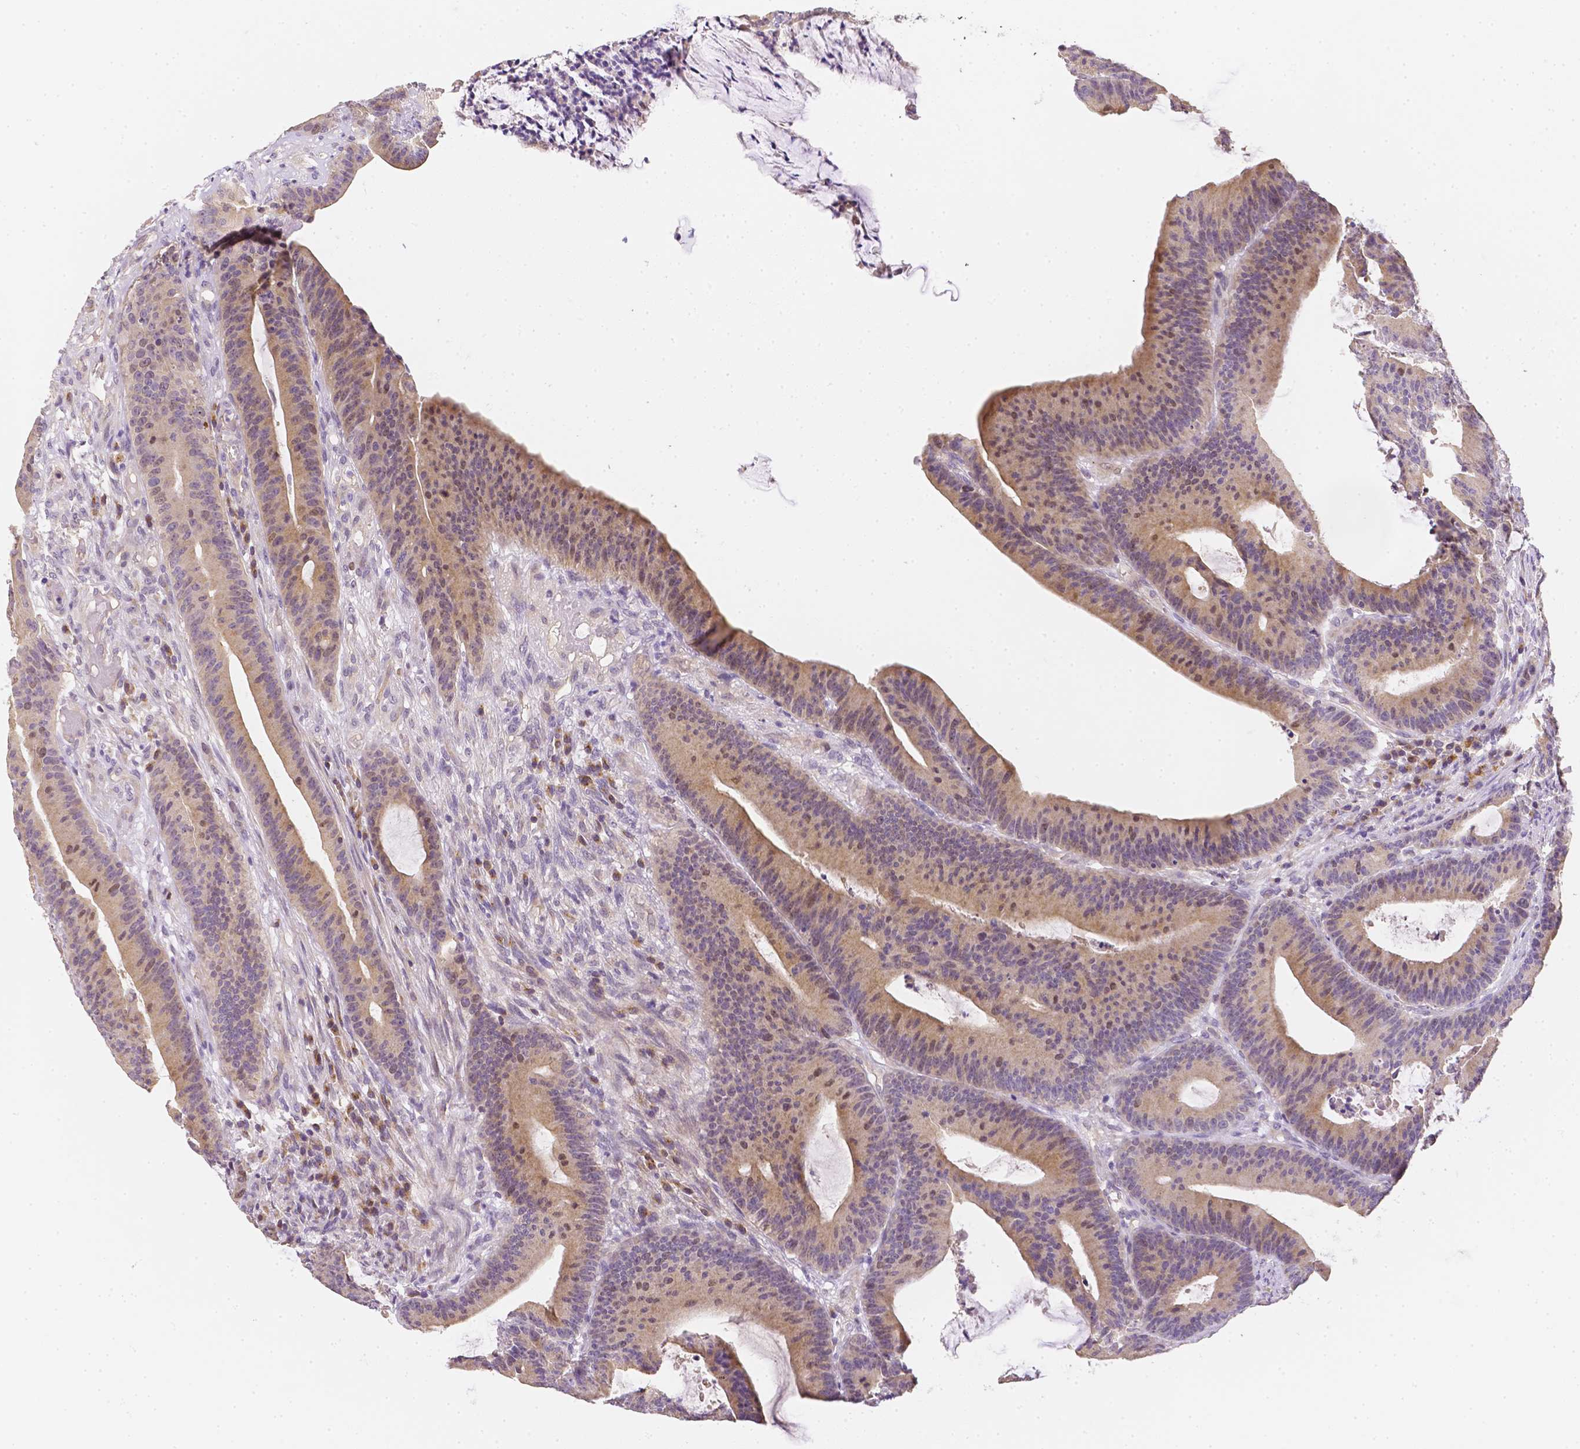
{"staining": {"intensity": "weak", "quantity": "<25%", "location": "cytoplasmic/membranous"}, "tissue": "colorectal cancer", "cell_type": "Tumor cells", "image_type": "cancer", "snomed": [{"axis": "morphology", "description": "Adenocarcinoma, NOS"}, {"axis": "topography", "description": "Colon"}], "caption": "Photomicrograph shows no significant protein positivity in tumor cells of colorectal cancer.", "gene": "C10orf67", "patient": {"sex": "female", "age": 78}}